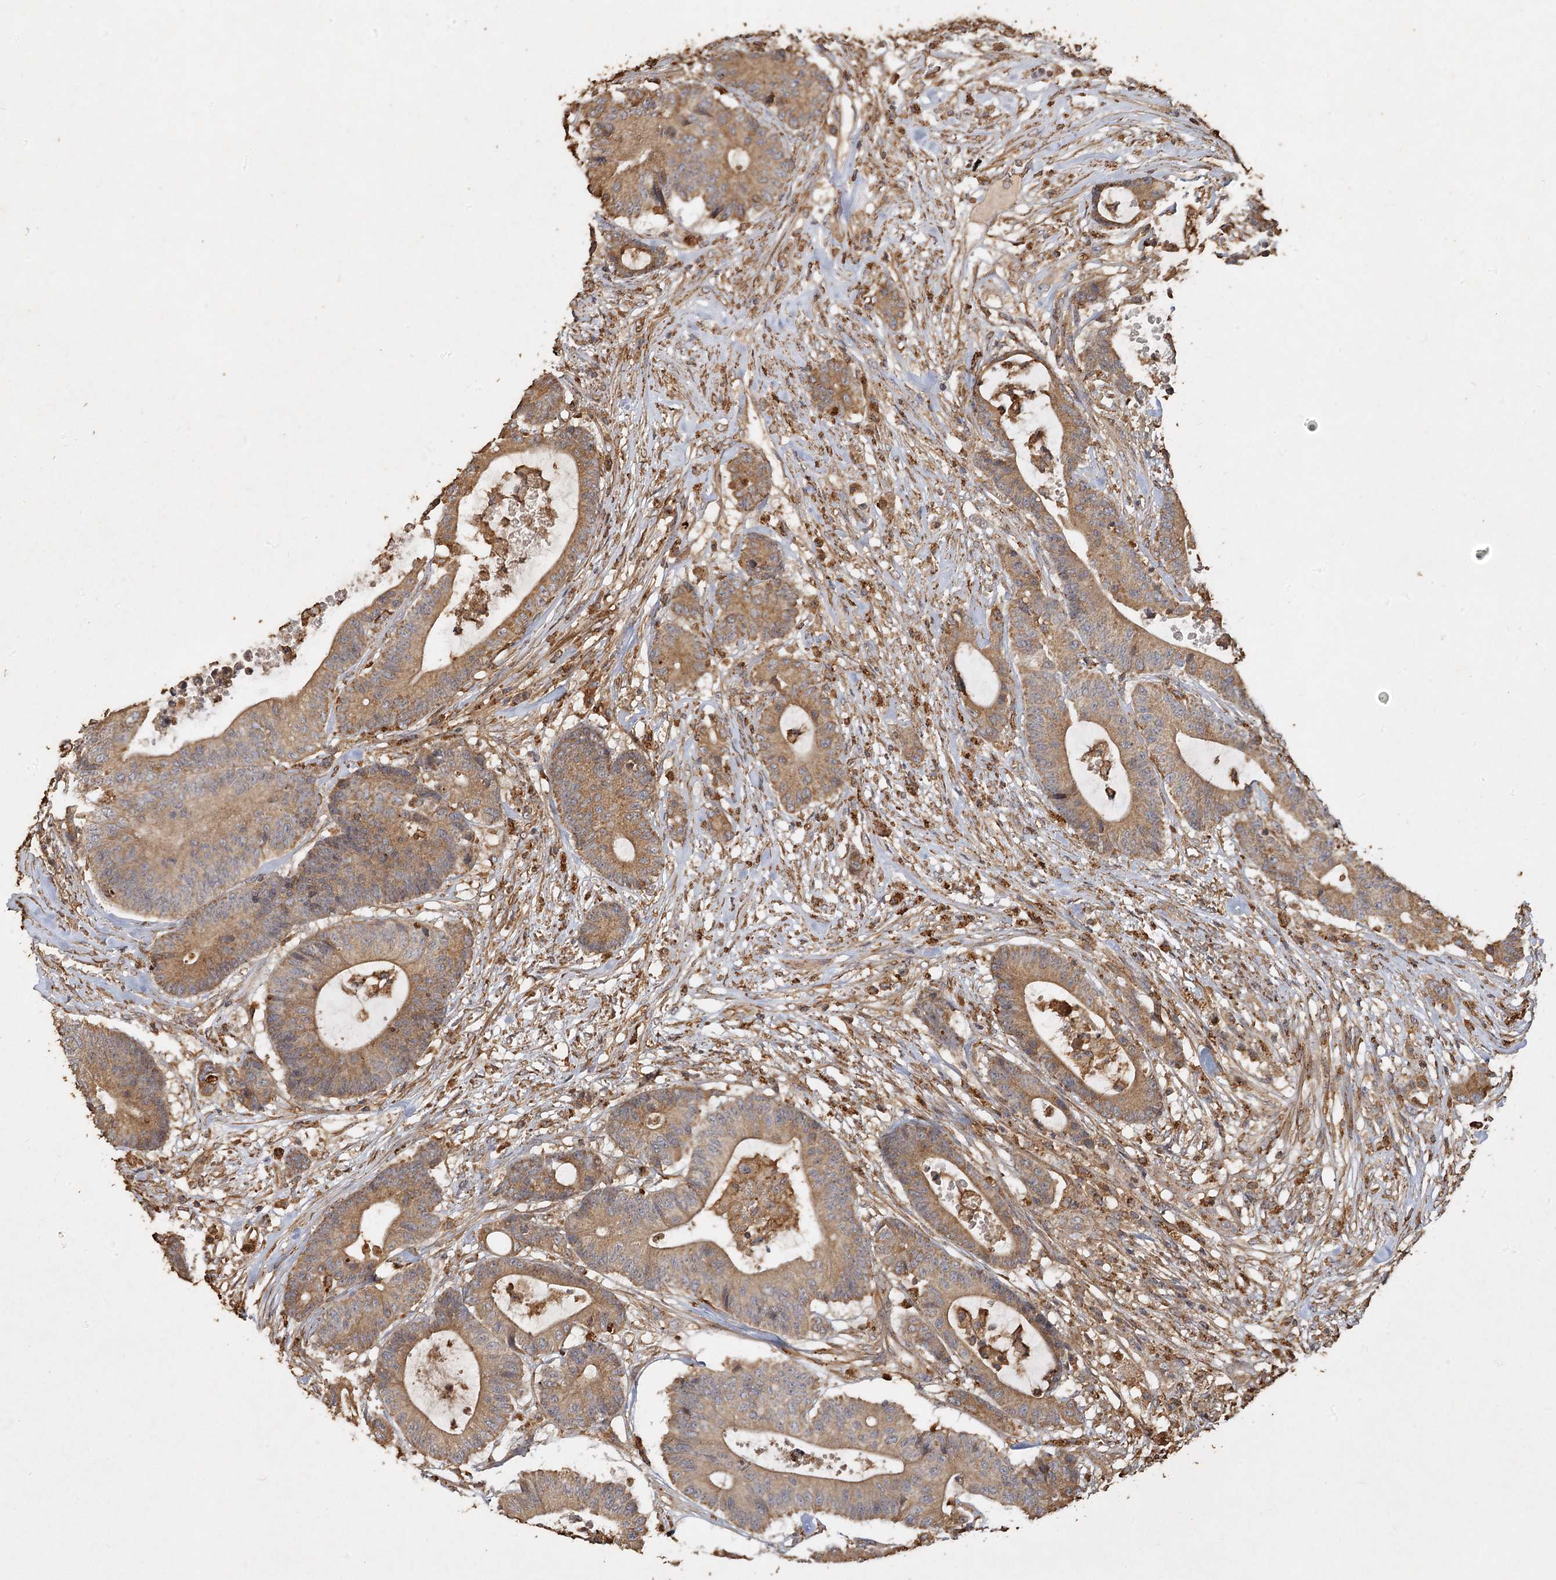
{"staining": {"intensity": "moderate", "quantity": ">75%", "location": "cytoplasmic/membranous"}, "tissue": "colorectal cancer", "cell_type": "Tumor cells", "image_type": "cancer", "snomed": [{"axis": "morphology", "description": "Adenocarcinoma, NOS"}, {"axis": "topography", "description": "Colon"}], "caption": "This image displays immunohistochemistry staining of colorectal cancer (adenocarcinoma), with medium moderate cytoplasmic/membranous expression in about >75% of tumor cells.", "gene": "PIK3C2A", "patient": {"sex": "female", "age": 84}}